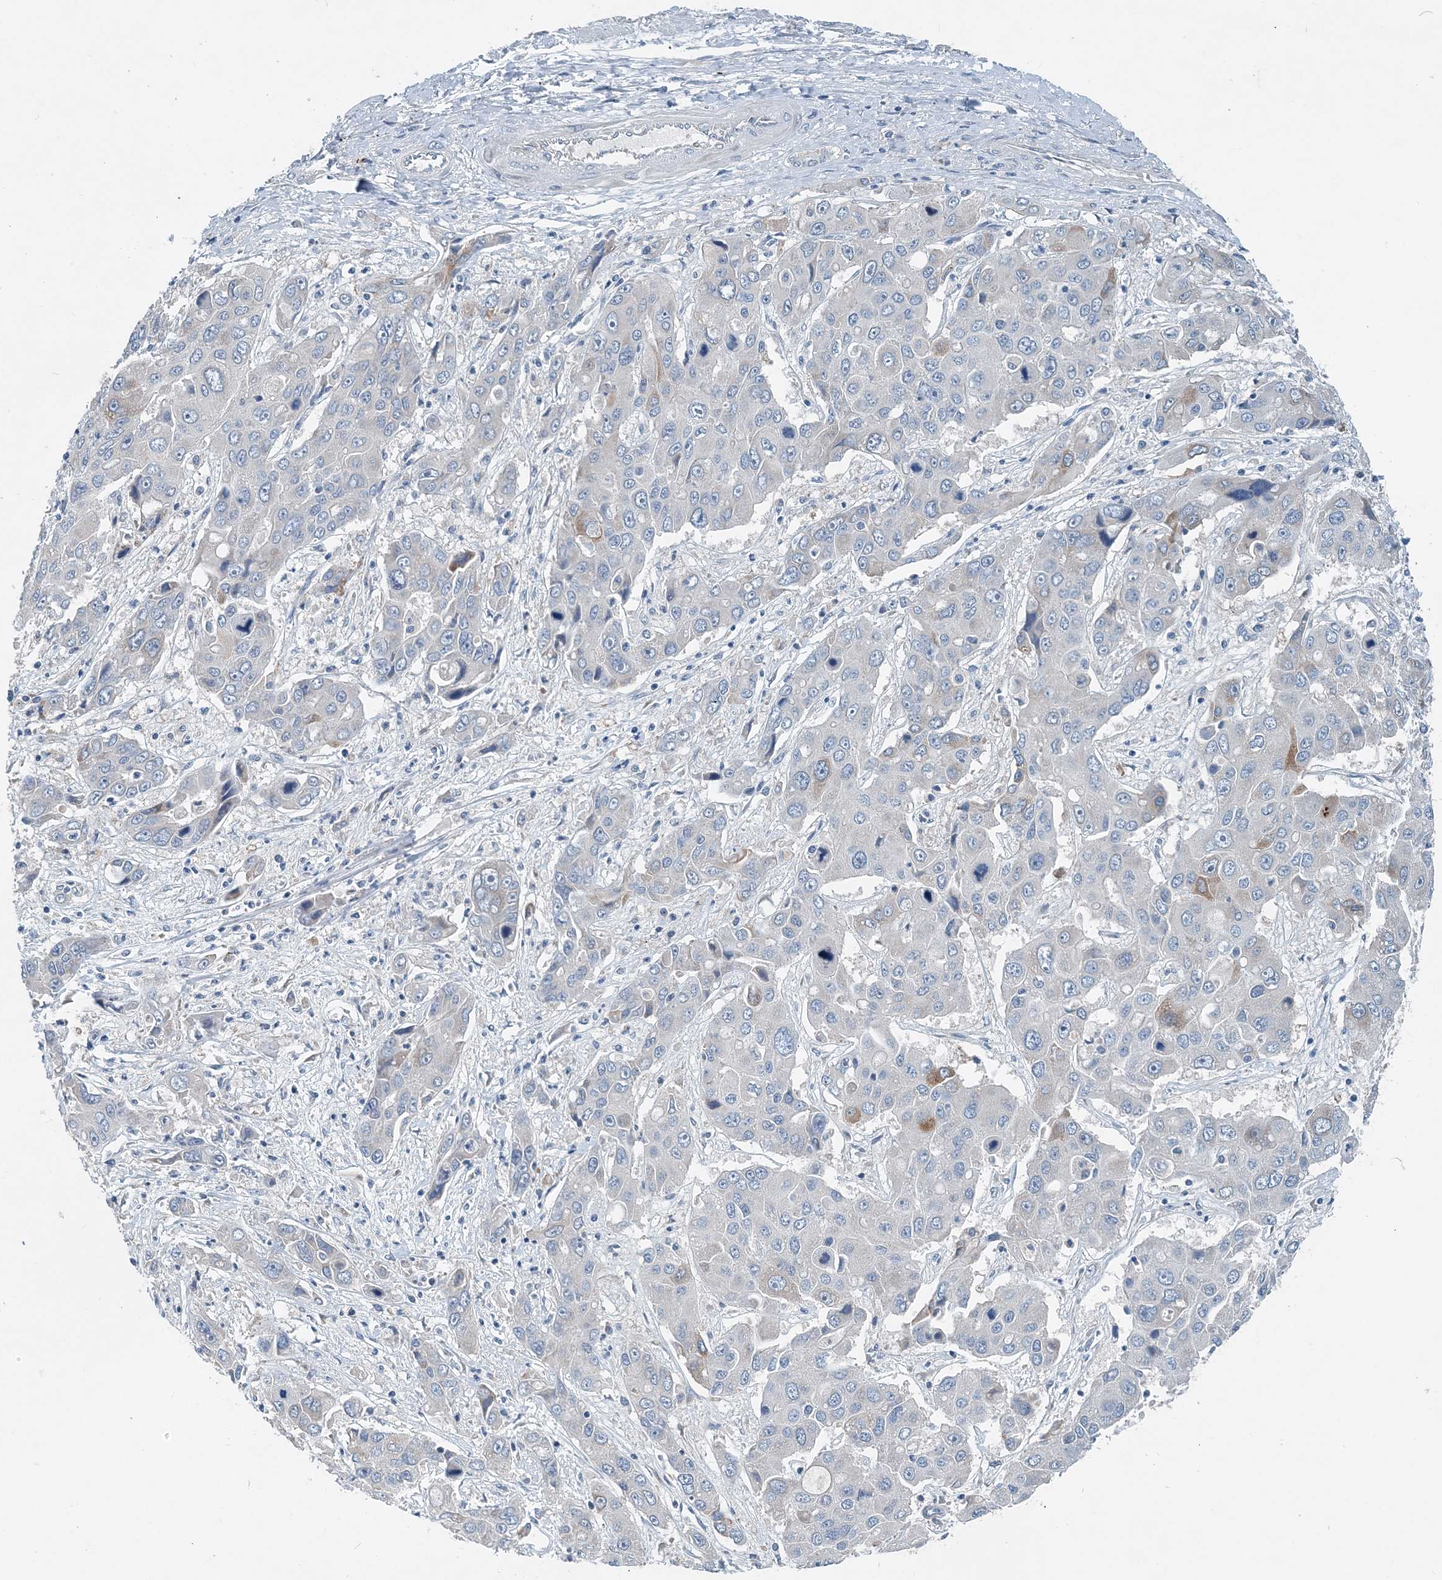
{"staining": {"intensity": "weak", "quantity": "<25%", "location": "cytoplasmic/membranous"}, "tissue": "liver cancer", "cell_type": "Tumor cells", "image_type": "cancer", "snomed": [{"axis": "morphology", "description": "Cholangiocarcinoma"}, {"axis": "topography", "description": "Liver"}], "caption": "This is an immunohistochemistry photomicrograph of human liver cancer. There is no expression in tumor cells.", "gene": "EEF1A2", "patient": {"sex": "male", "age": 67}}